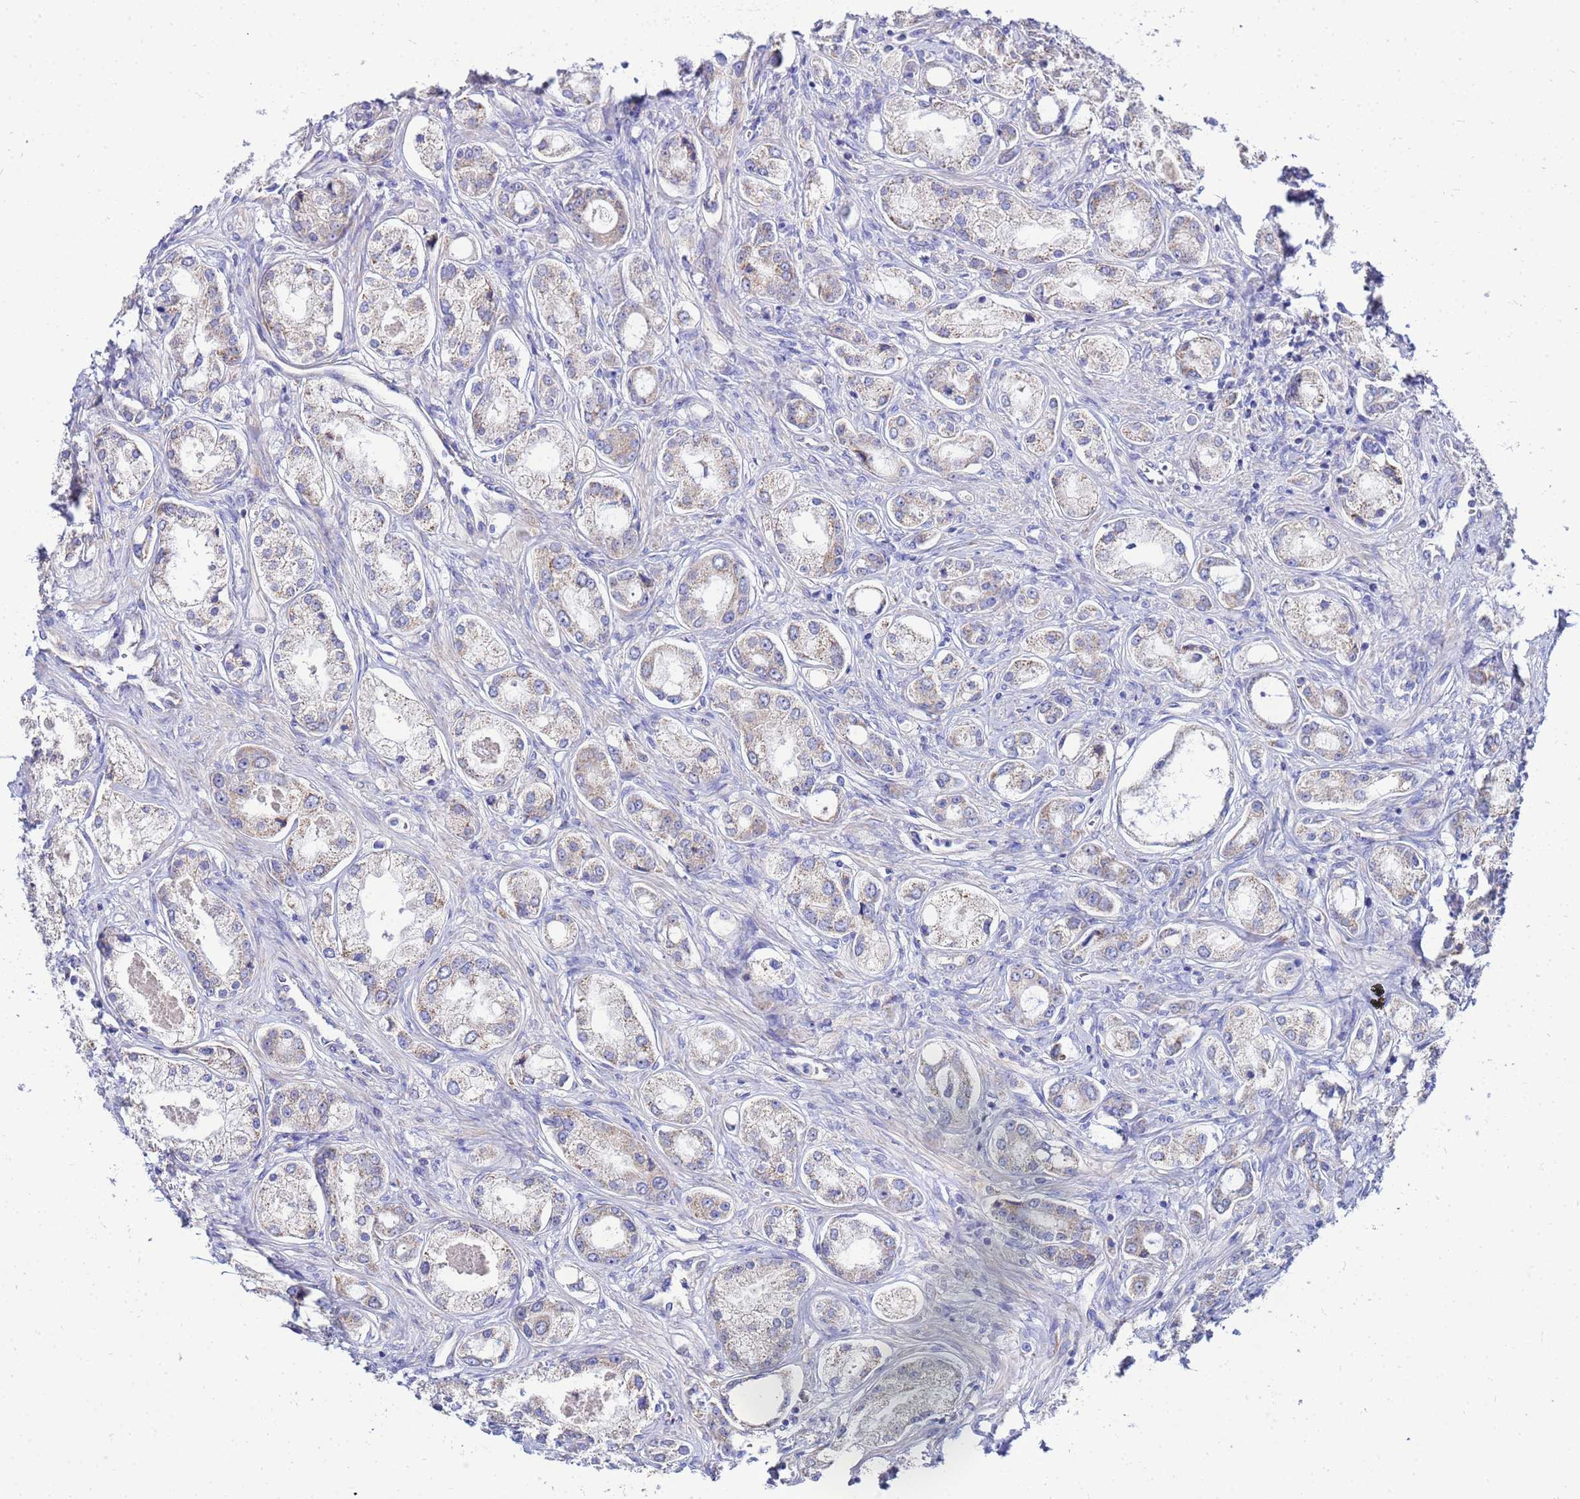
{"staining": {"intensity": "negative", "quantity": "none", "location": "none"}, "tissue": "prostate cancer", "cell_type": "Tumor cells", "image_type": "cancer", "snomed": [{"axis": "morphology", "description": "Adenocarcinoma, Low grade"}, {"axis": "topography", "description": "Prostate"}], "caption": "Immunohistochemistry (IHC) of prostate cancer (low-grade adenocarcinoma) displays no positivity in tumor cells.", "gene": "FAHD2A", "patient": {"sex": "male", "age": 68}}